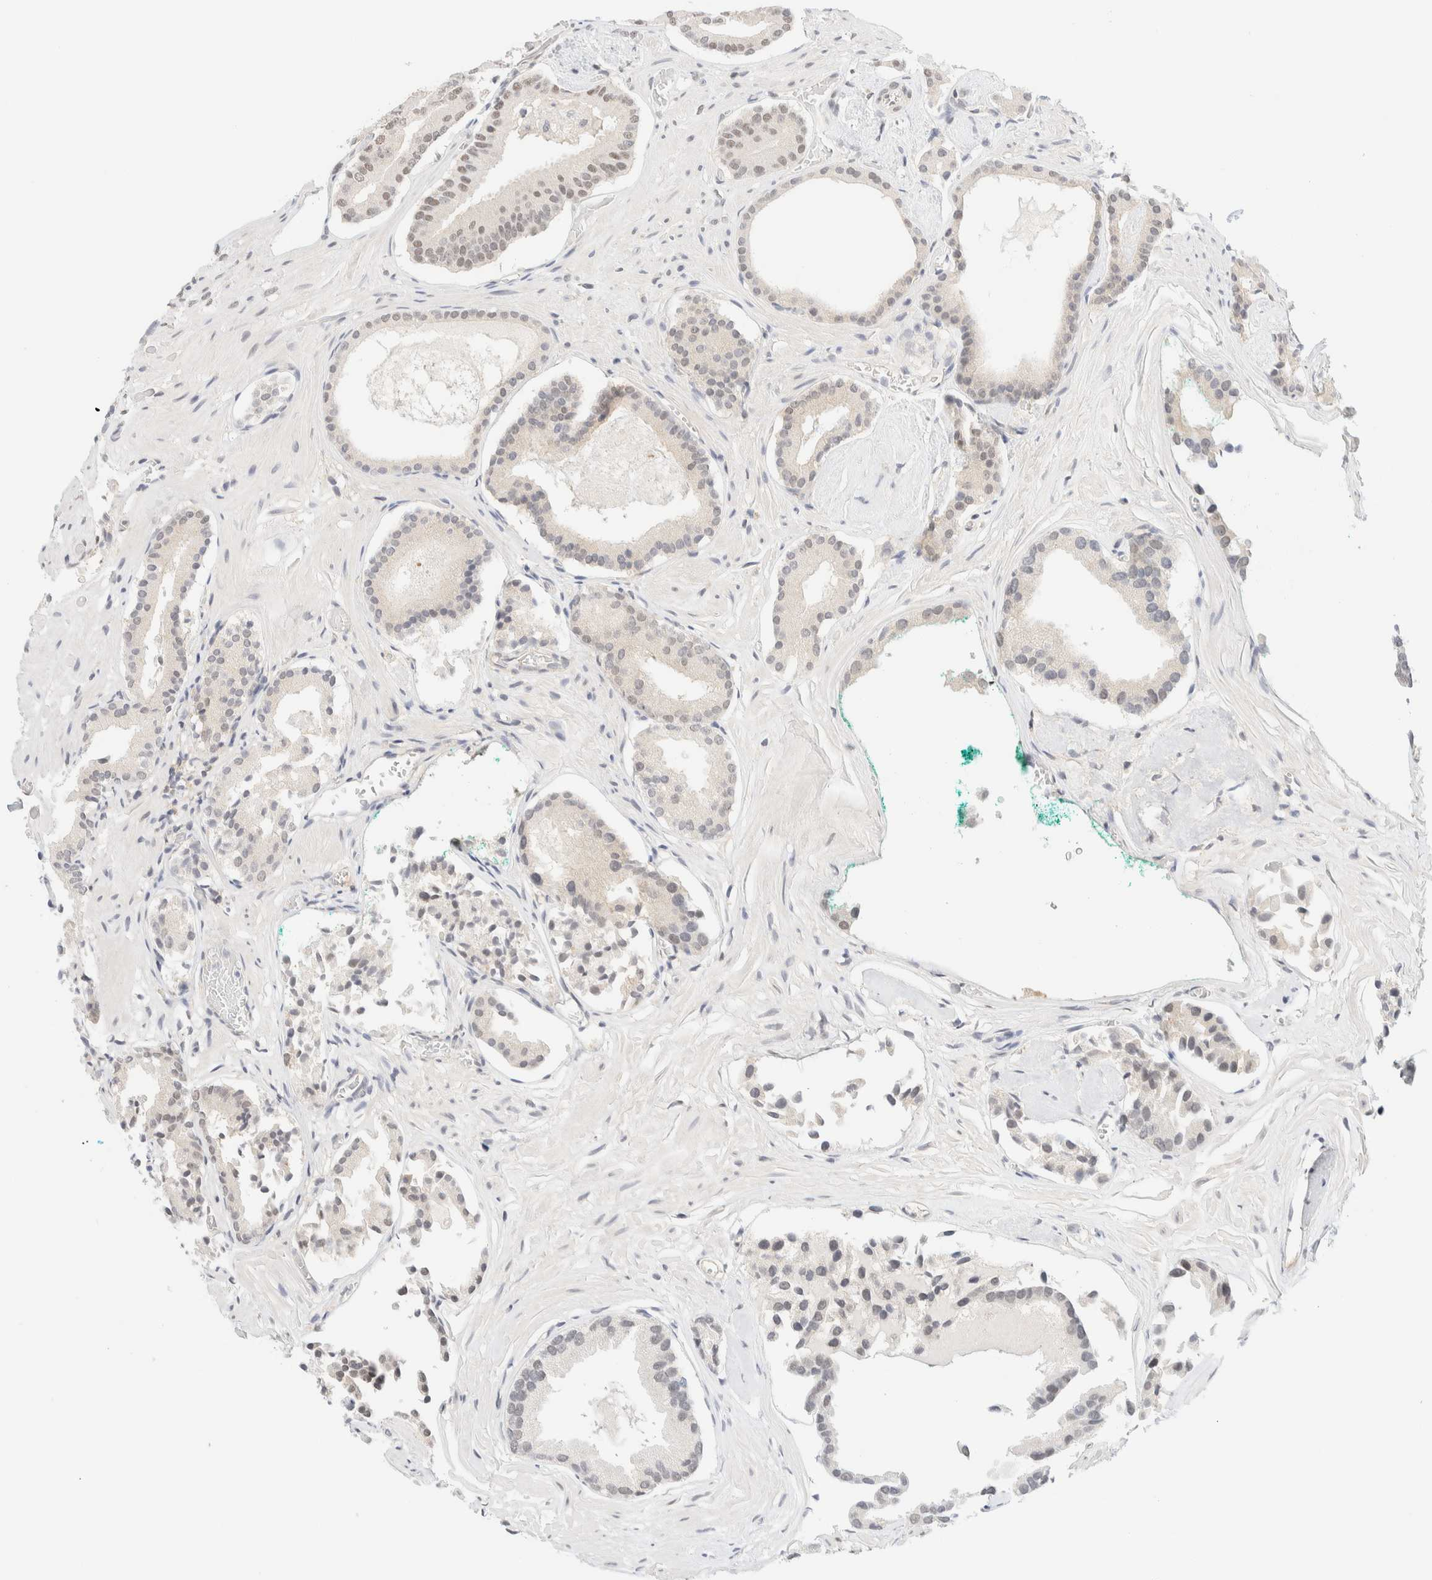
{"staining": {"intensity": "weak", "quantity": "<25%", "location": "nuclear"}, "tissue": "prostate cancer", "cell_type": "Tumor cells", "image_type": "cancer", "snomed": [{"axis": "morphology", "description": "Adenocarcinoma, Low grade"}, {"axis": "topography", "description": "Prostate"}], "caption": "A histopathology image of human prostate low-grade adenocarcinoma is negative for staining in tumor cells.", "gene": "PYGO2", "patient": {"sex": "male", "age": 51}}